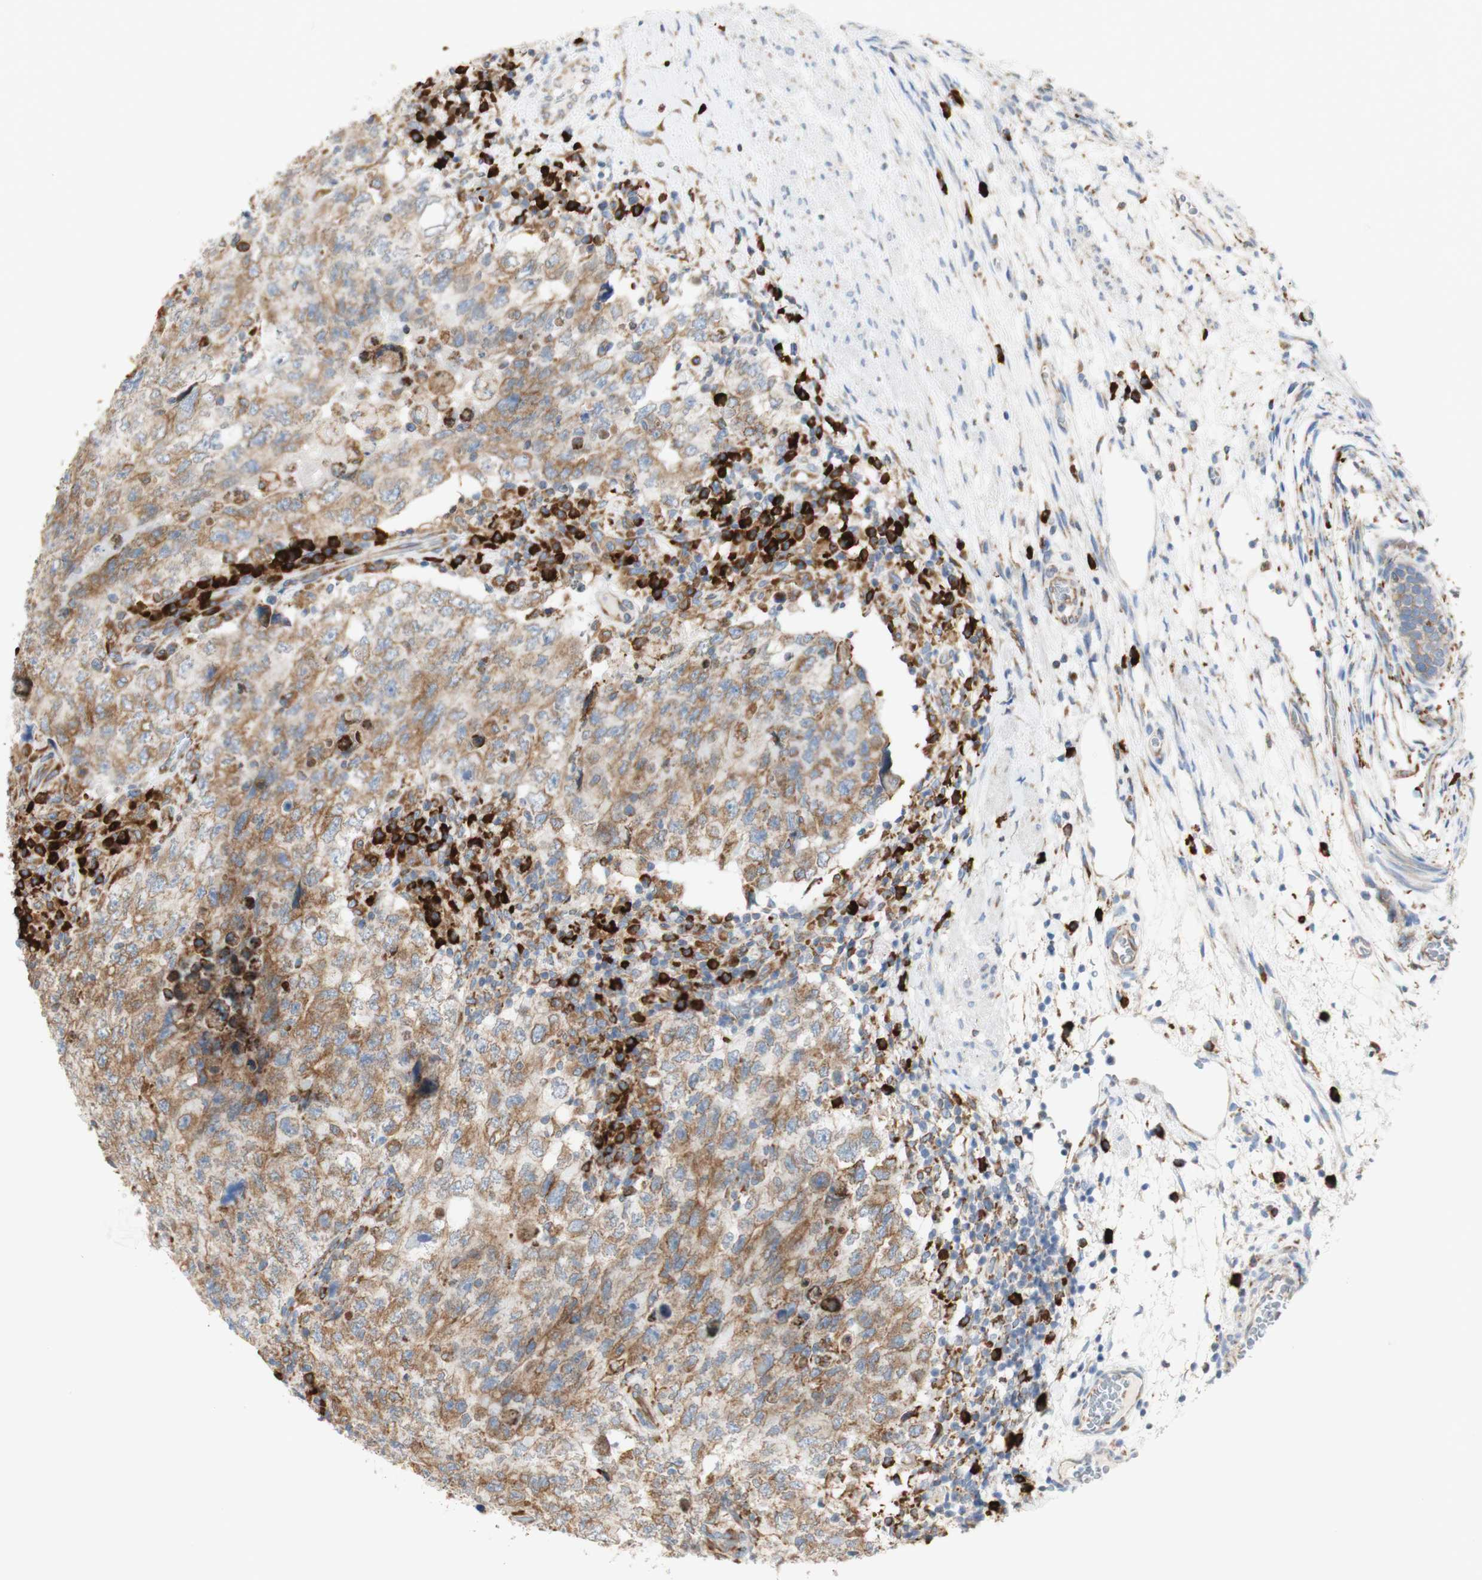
{"staining": {"intensity": "moderate", "quantity": ">75%", "location": "cytoplasmic/membranous"}, "tissue": "testis cancer", "cell_type": "Tumor cells", "image_type": "cancer", "snomed": [{"axis": "morphology", "description": "Carcinoma, Embryonal, NOS"}, {"axis": "topography", "description": "Testis"}], "caption": "Immunohistochemistry of human testis cancer demonstrates medium levels of moderate cytoplasmic/membranous staining in approximately >75% of tumor cells.", "gene": "MANF", "patient": {"sex": "male", "age": 26}}